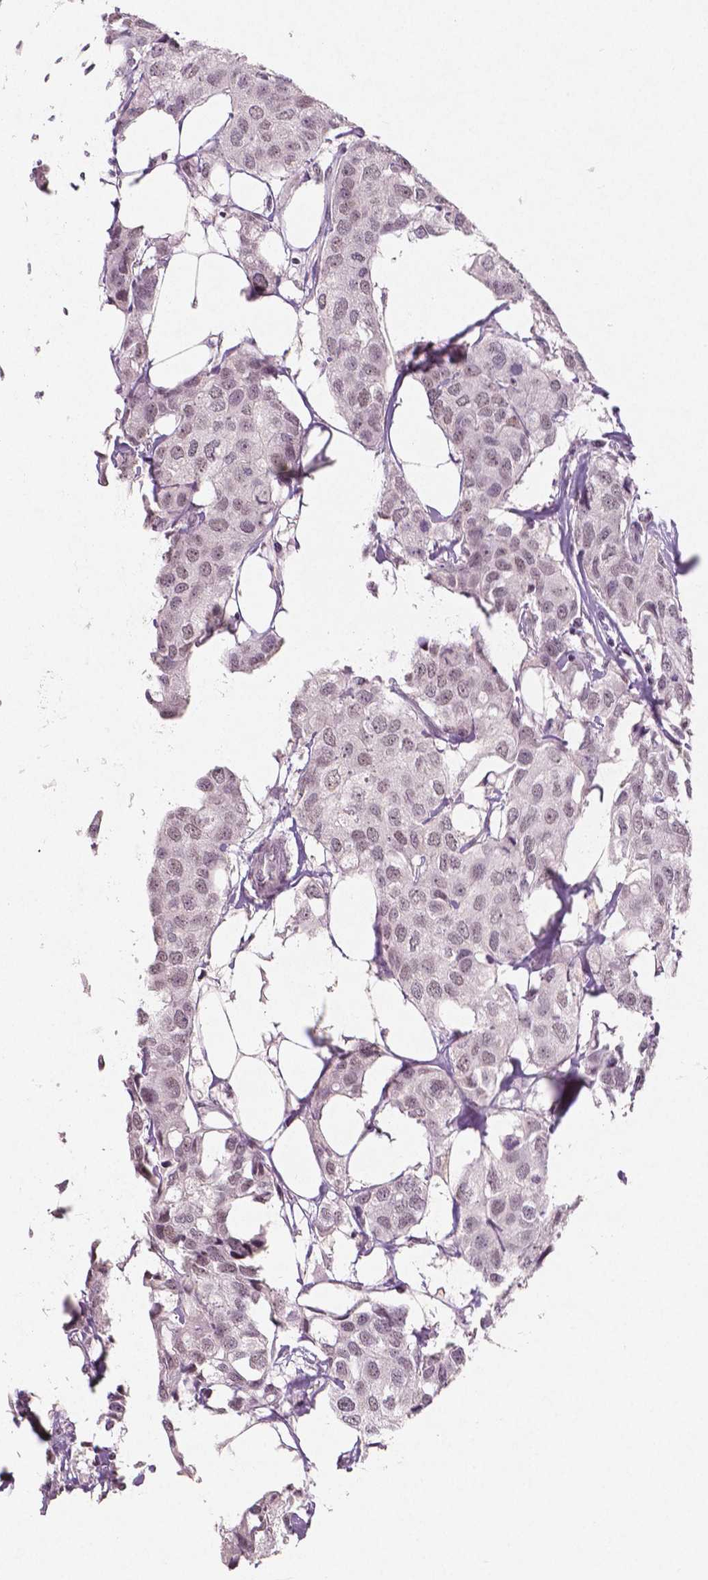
{"staining": {"intensity": "weak", "quantity": ">75%", "location": "nuclear"}, "tissue": "breast cancer", "cell_type": "Tumor cells", "image_type": "cancer", "snomed": [{"axis": "morphology", "description": "Duct carcinoma"}, {"axis": "topography", "description": "Breast"}], "caption": "Protein expression analysis of breast cancer displays weak nuclear positivity in about >75% of tumor cells.", "gene": "BRD4", "patient": {"sex": "female", "age": 80}}